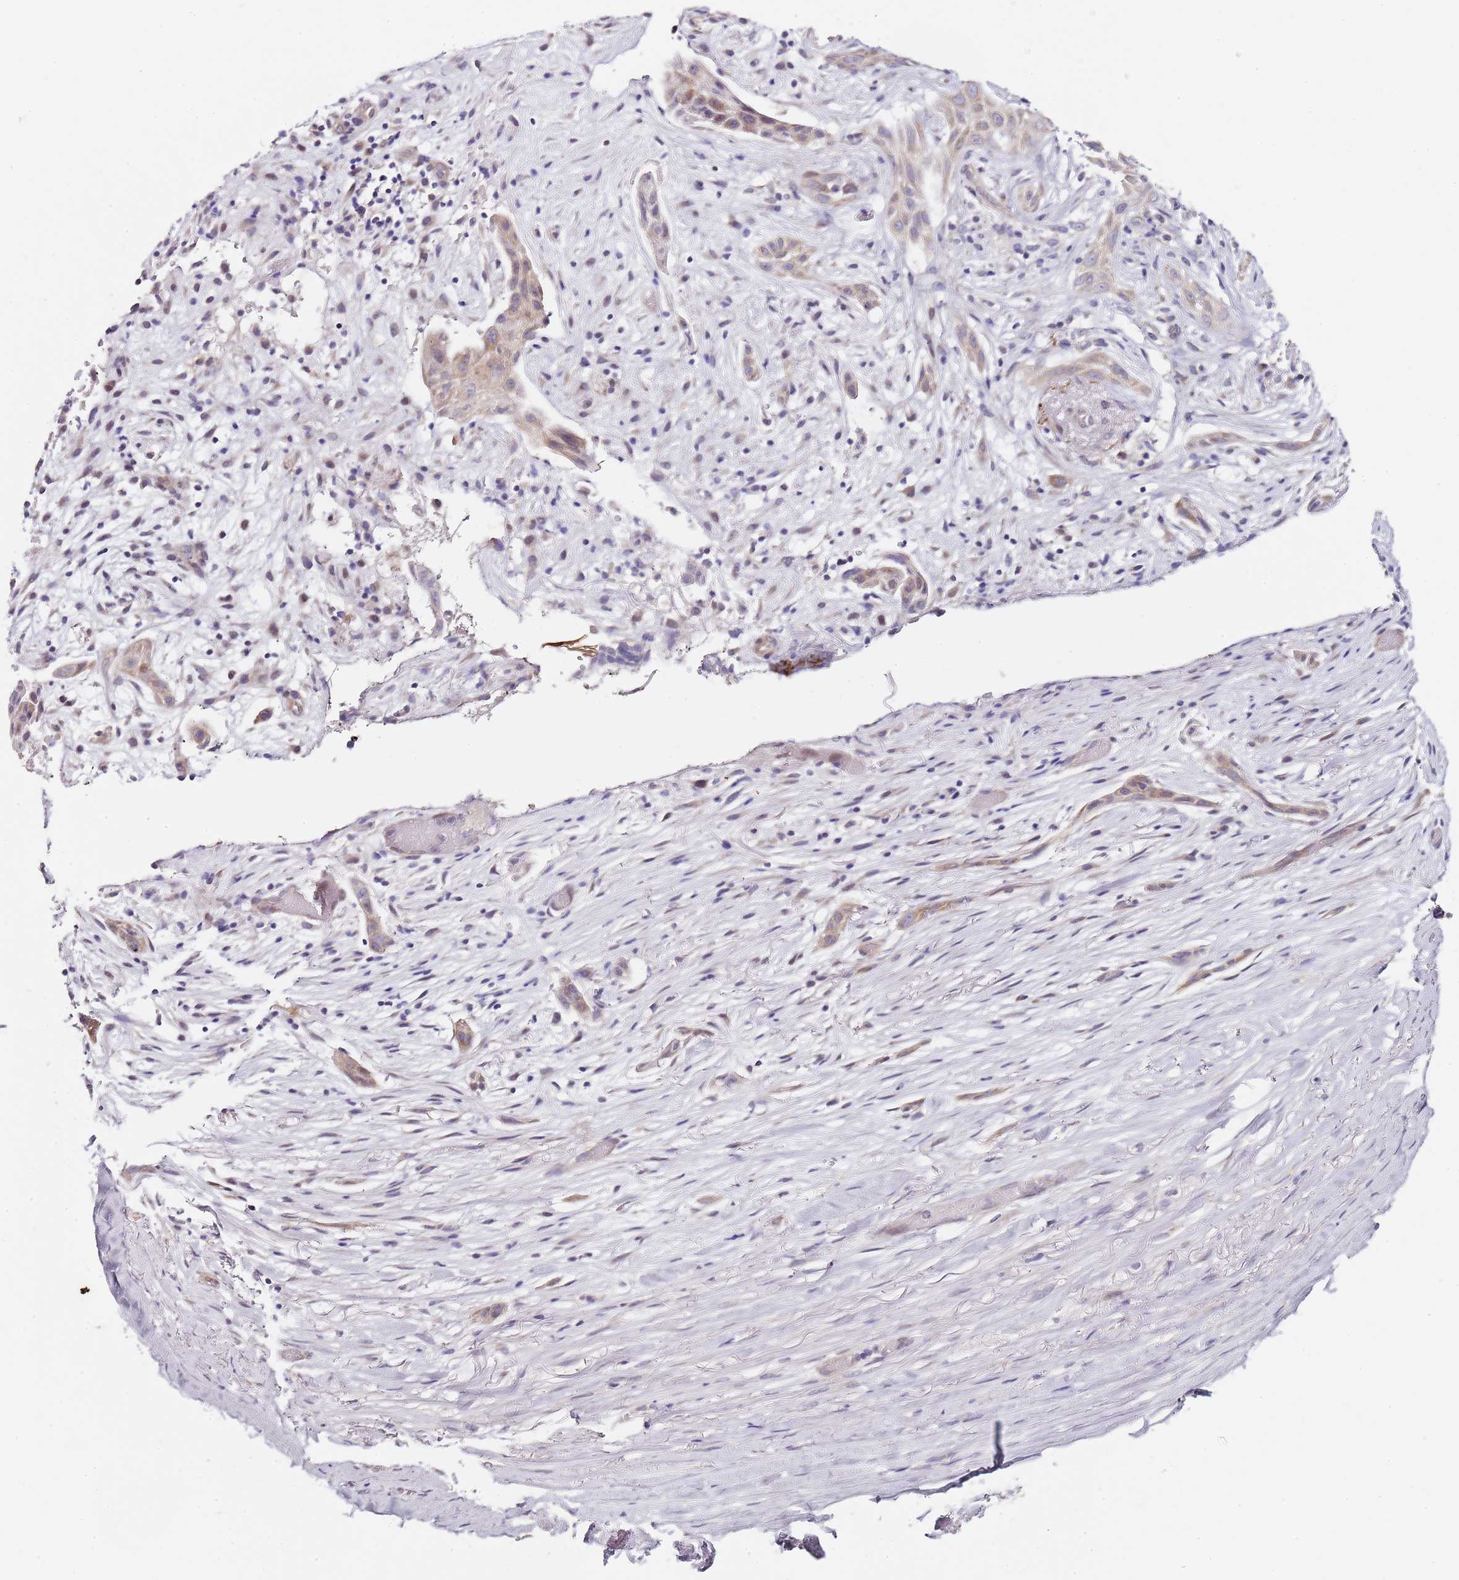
{"staining": {"intensity": "weak", "quantity": "25%-75%", "location": "cytoplasmic/membranous"}, "tissue": "adipose tissue", "cell_type": "Adipocytes", "image_type": "normal", "snomed": [{"axis": "morphology", "description": "Normal tissue, NOS"}, {"axis": "morphology", "description": "Basal cell carcinoma"}, {"axis": "topography", "description": "Skin"}], "caption": "Weak cytoplasmic/membranous staining is appreciated in about 25%-75% of adipocytes in benign adipose tissue. (brown staining indicates protein expression, while blue staining denotes nuclei).", "gene": "TBC1D9", "patient": {"sex": "female", "age": 89}}